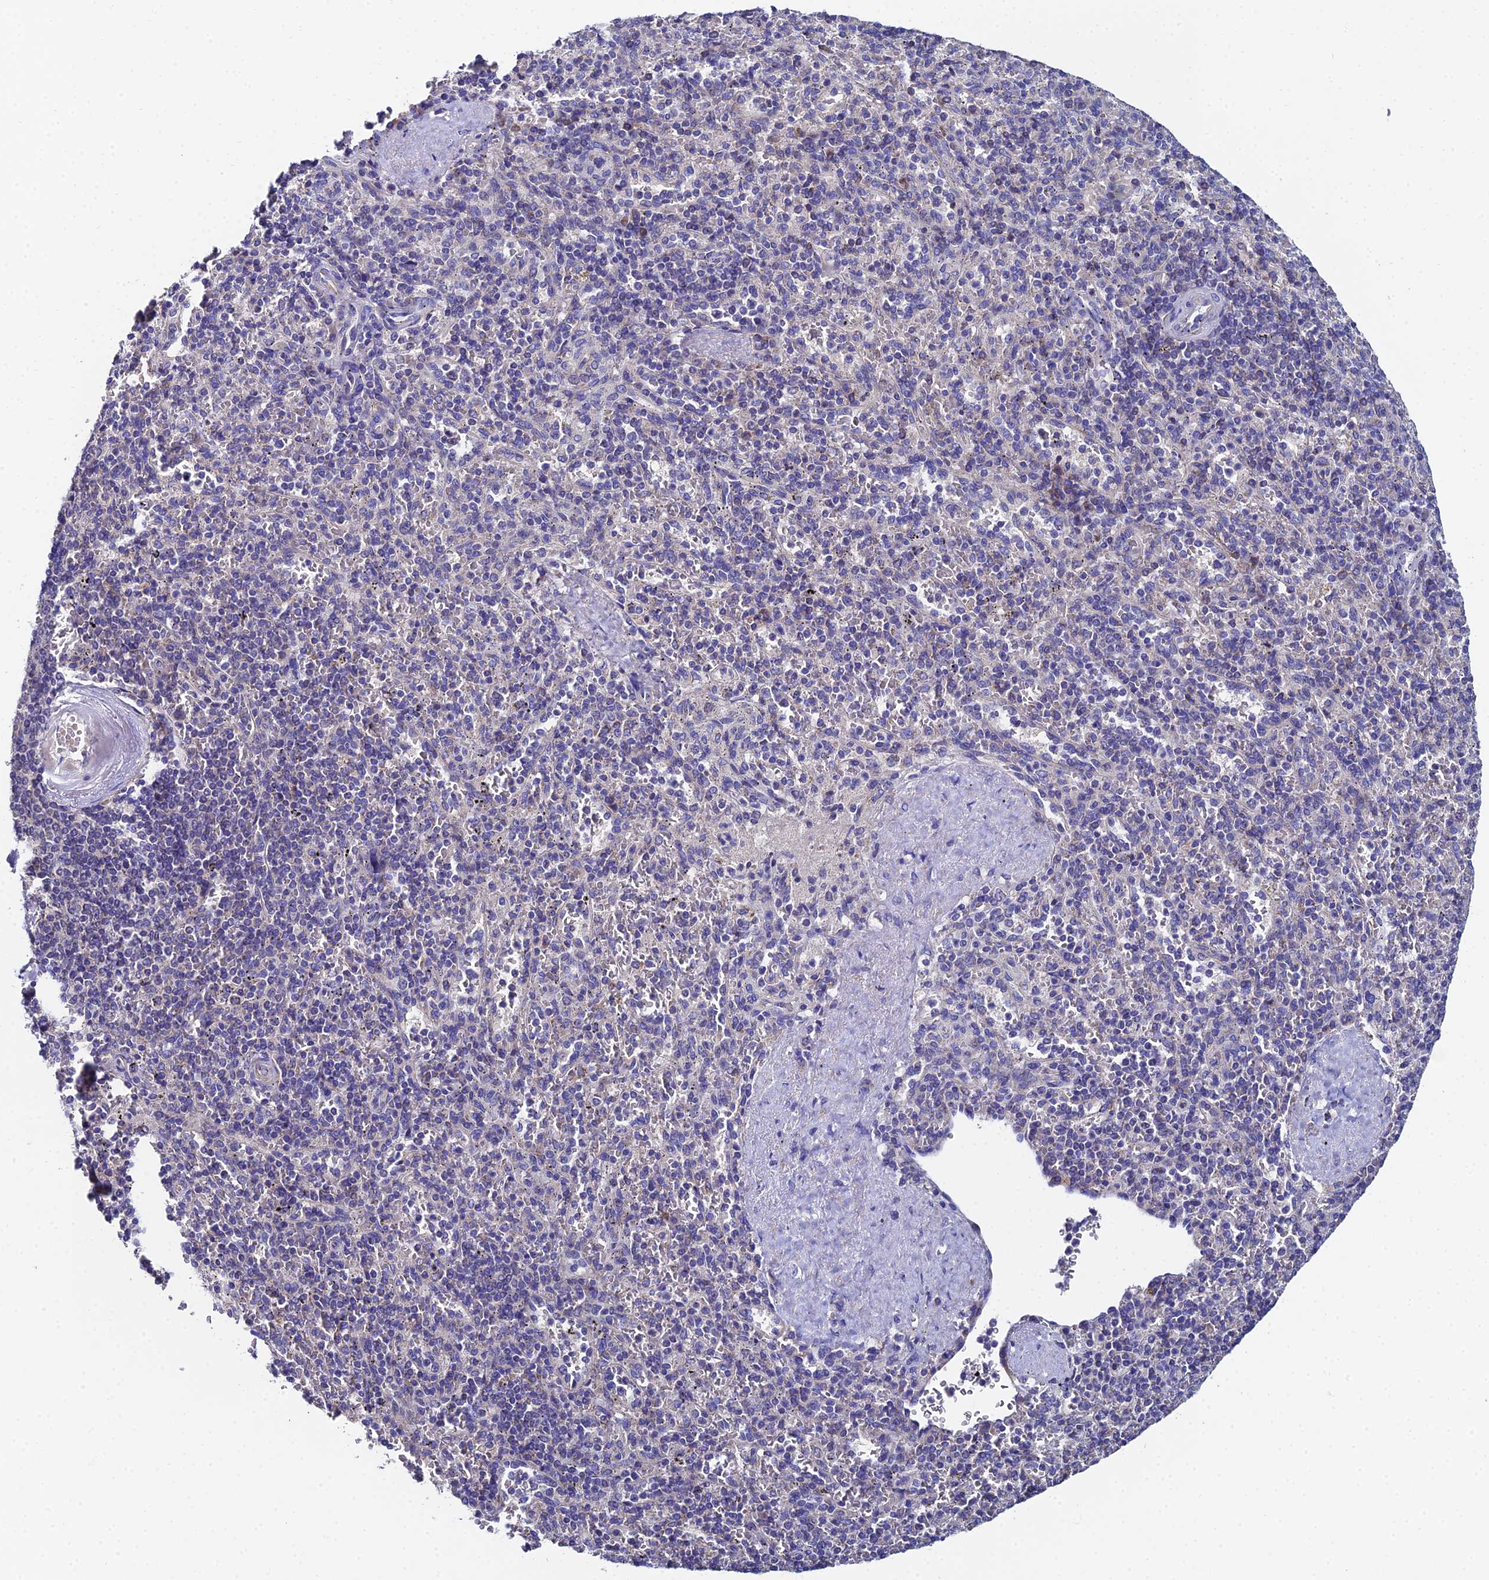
{"staining": {"intensity": "negative", "quantity": "none", "location": "none"}, "tissue": "spleen", "cell_type": "Cells in red pulp", "image_type": "normal", "snomed": [{"axis": "morphology", "description": "Normal tissue, NOS"}, {"axis": "topography", "description": "Spleen"}], "caption": "The photomicrograph reveals no significant positivity in cells in red pulp of spleen.", "gene": "UBE2L3", "patient": {"sex": "male", "age": 82}}